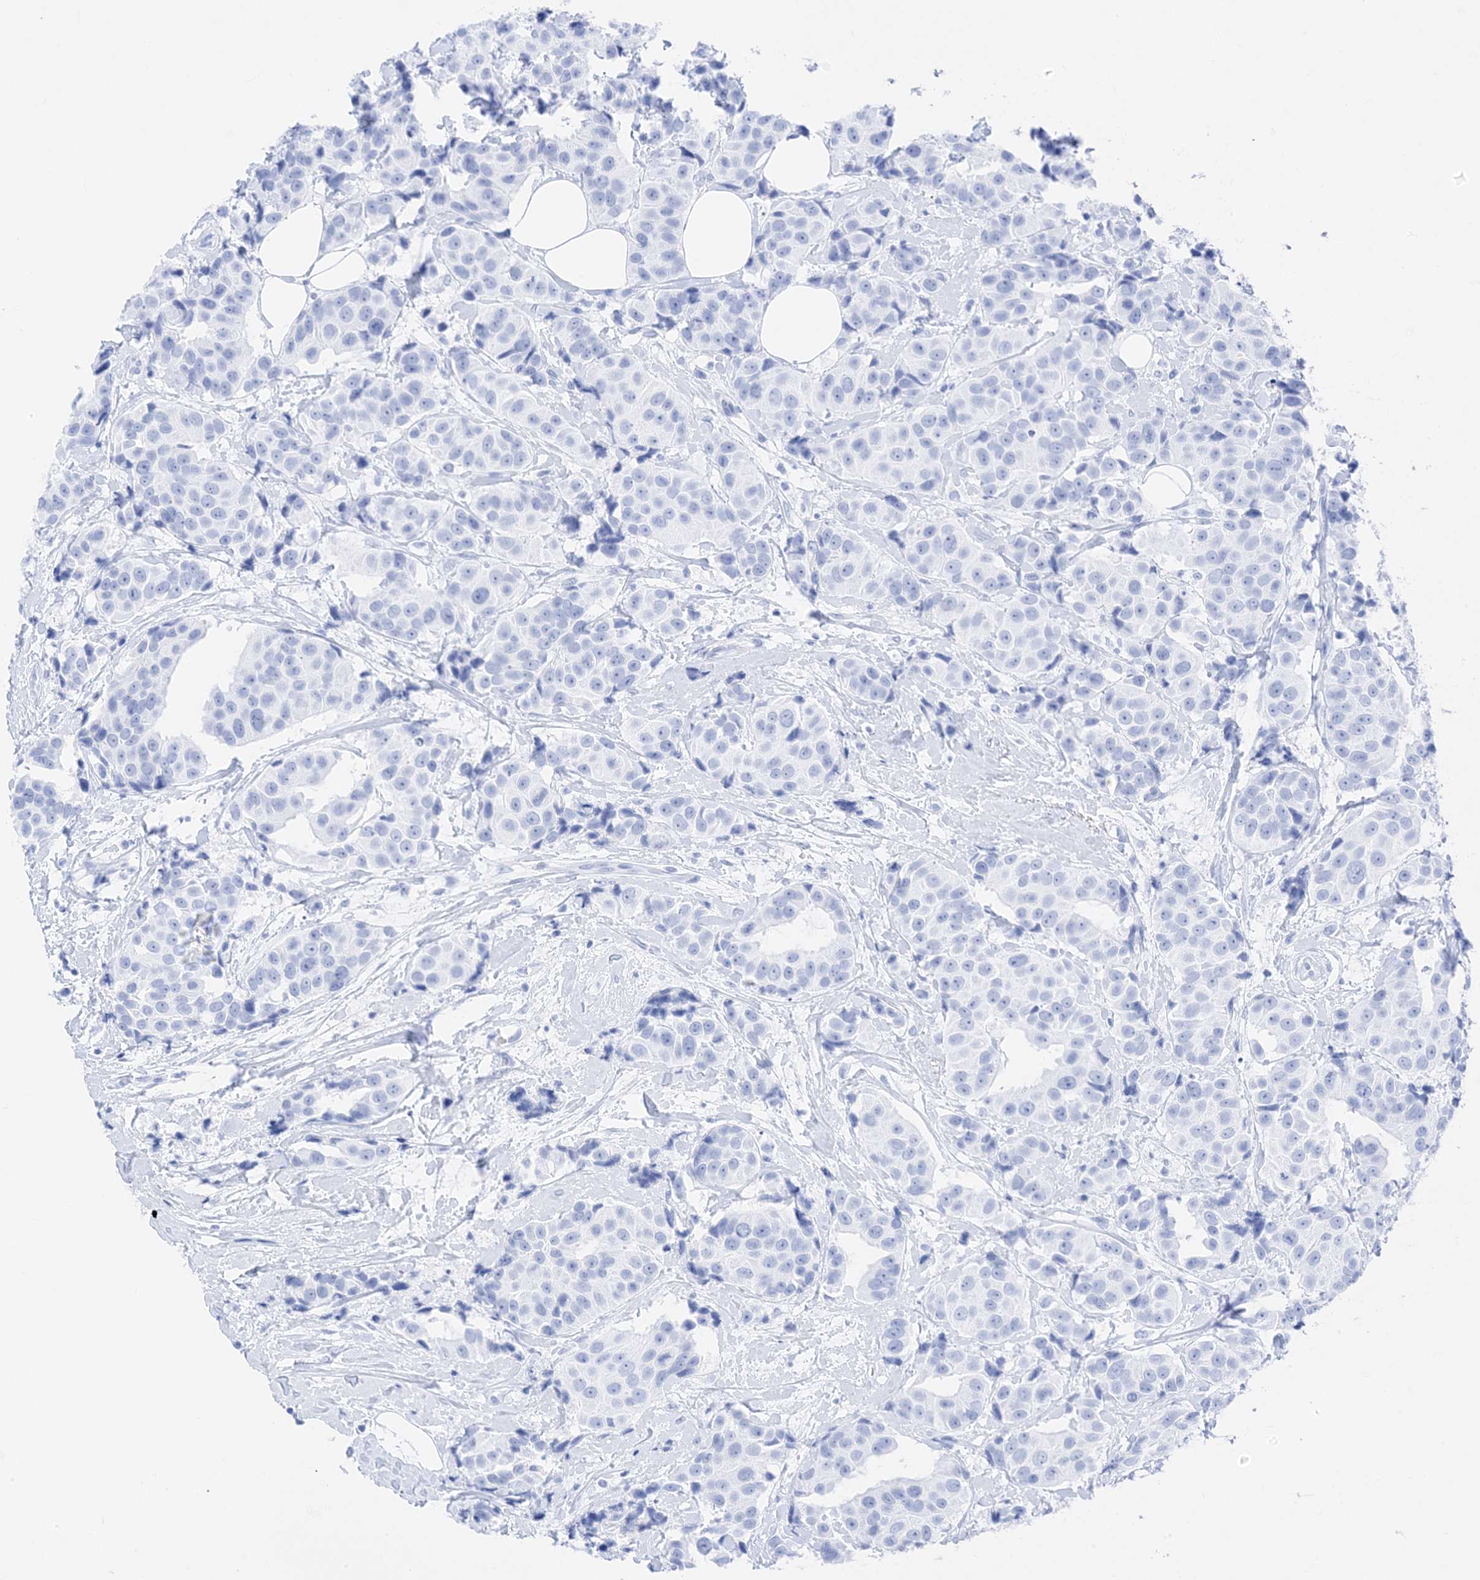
{"staining": {"intensity": "negative", "quantity": "none", "location": "none"}, "tissue": "breast cancer", "cell_type": "Tumor cells", "image_type": "cancer", "snomed": [{"axis": "morphology", "description": "Normal tissue, NOS"}, {"axis": "morphology", "description": "Duct carcinoma"}, {"axis": "topography", "description": "Breast"}], "caption": "Immunohistochemistry (IHC) of human breast invasive ductal carcinoma reveals no staining in tumor cells.", "gene": "MUC17", "patient": {"sex": "female", "age": 39}}